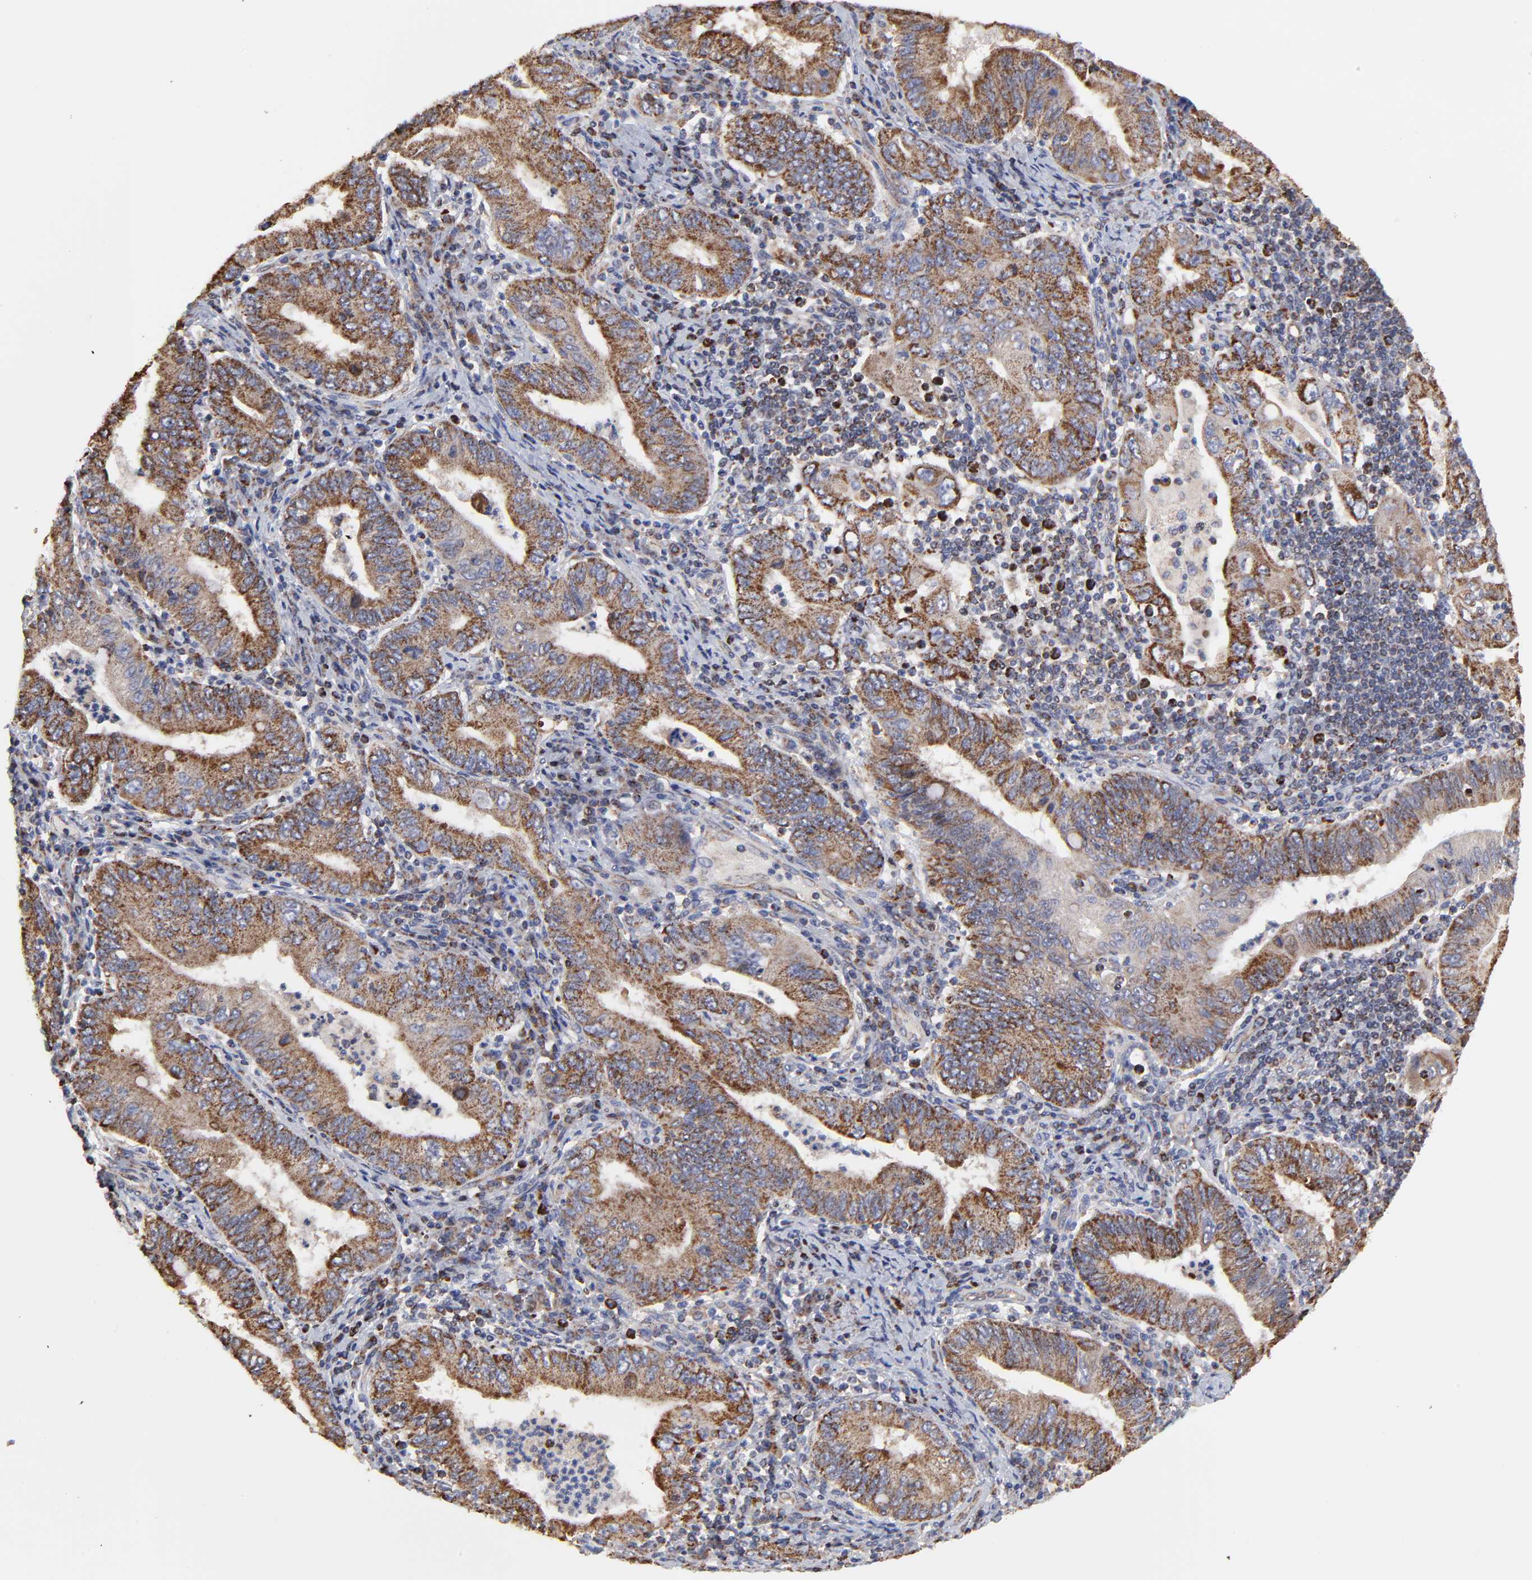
{"staining": {"intensity": "moderate", "quantity": ">75%", "location": "cytoplasmic/membranous"}, "tissue": "stomach cancer", "cell_type": "Tumor cells", "image_type": "cancer", "snomed": [{"axis": "morphology", "description": "Normal tissue, NOS"}, {"axis": "morphology", "description": "Adenocarcinoma, NOS"}, {"axis": "topography", "description": "Esophagus"}, {"axis": "topography", "description": "Stomach, upper"}, {"axis": "topography", "description": "Peripheral nerve tissue"}], "caption": "Immunohistochemical staining of human stomach cancer reveals medium levels of moderate cytoplasmic/membranous staining in about >75% of tumor cells.", "gene": "ZNF550", "patient": {"sex": "male", "age": 62}}